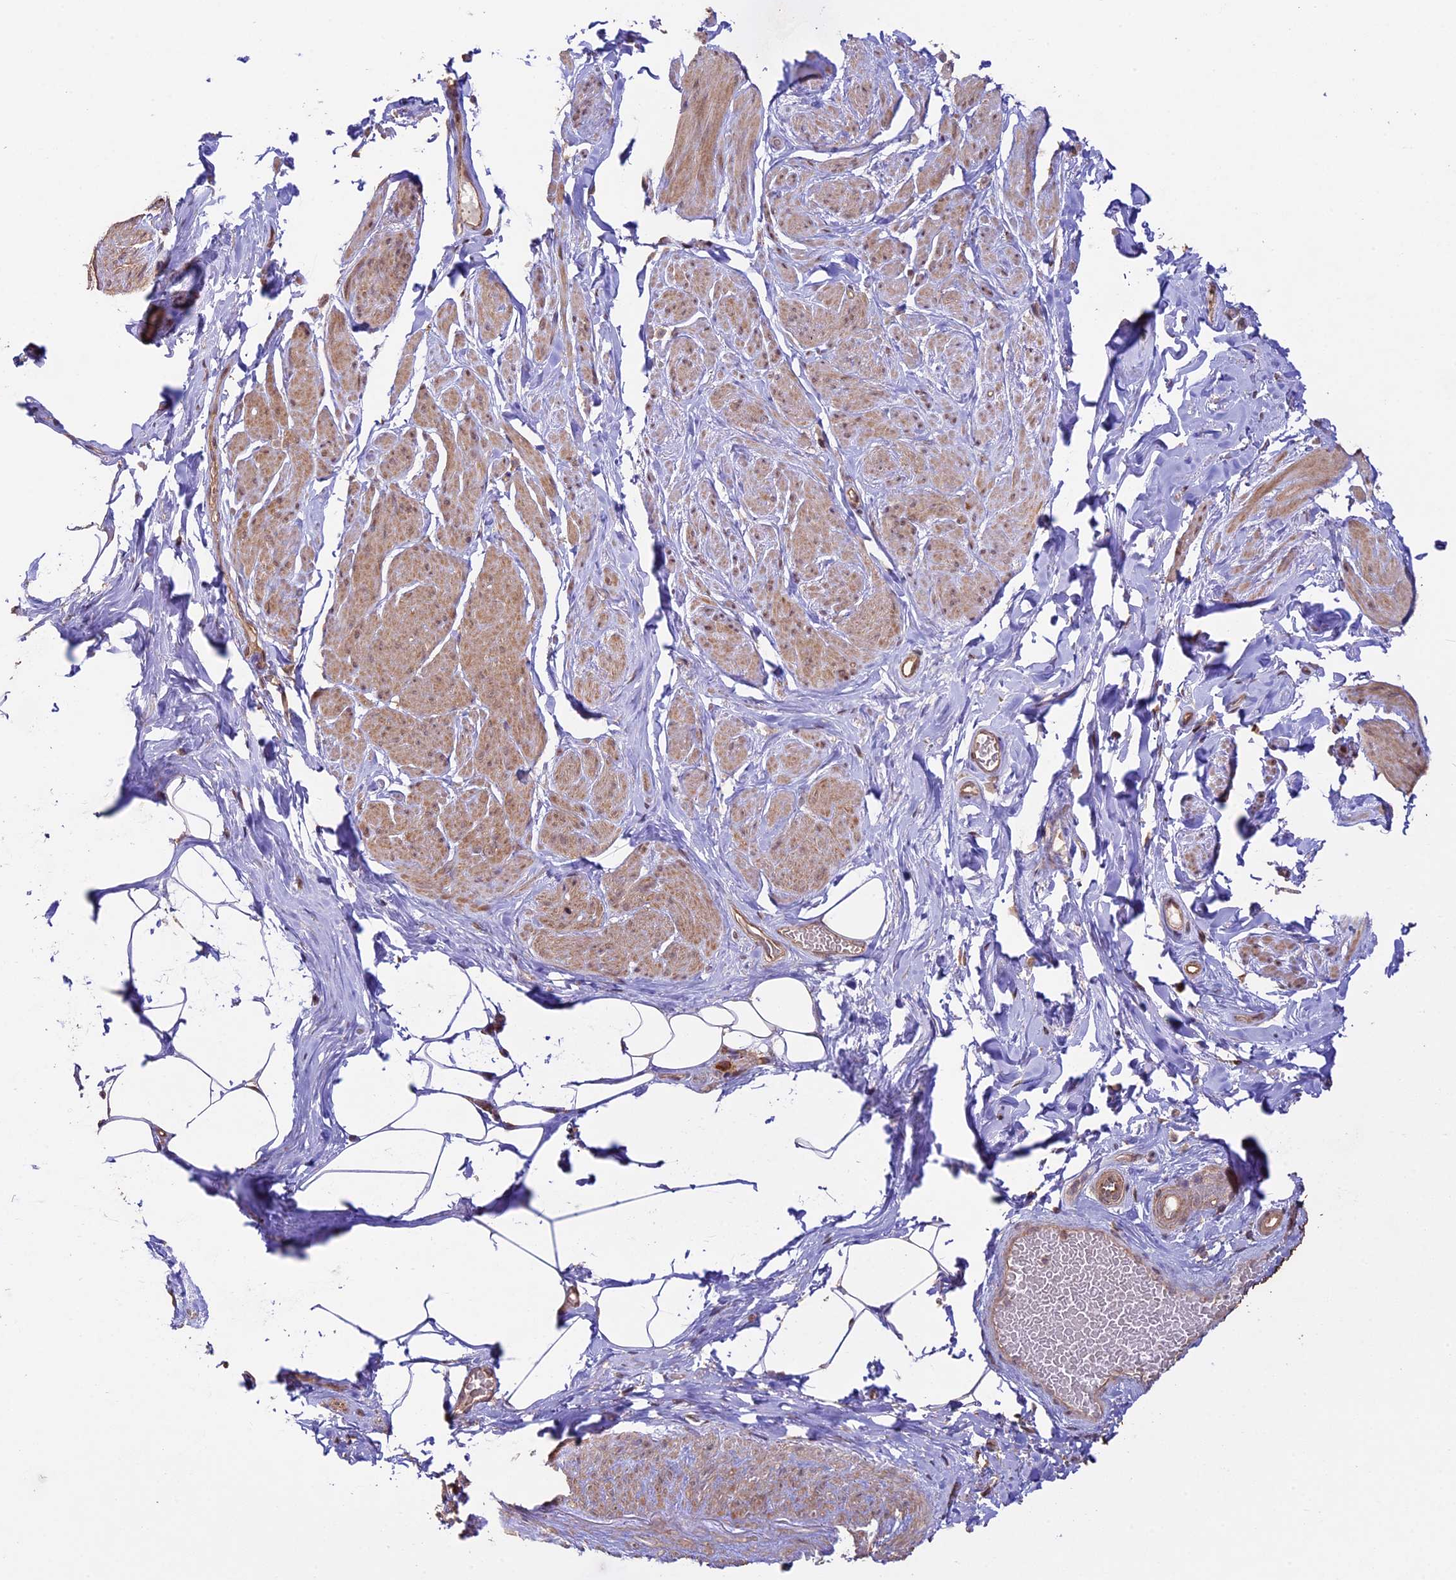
{"staining": {"intensity": "moderate", "quantity": "25%-75%", "location": "cytoplasmic/membranous,nuclear"}, "tissue": "smooth muscle", "cell_type": "Smooth muscle cells", "image_type": "normal", "snomed": [{"axis": "morphology", "description": "Normal tissue, NOS"}, {"axis": "topography", "description": "Smooth muscle"}, {"axis": "topography", "description": "Peripheral nerve tissue"}], "caption": "Immunohistochemistry histopathology image of unremarkable smooth muscle stained for a protein (brown), which demonstrates medium levels of moderate cytoplasmic/membranous,nuclear expression in approximately 25%-75% of smooth muscle cells.", "gene": "BCAS4", "patient": {"sex": "male", "age": 69}}